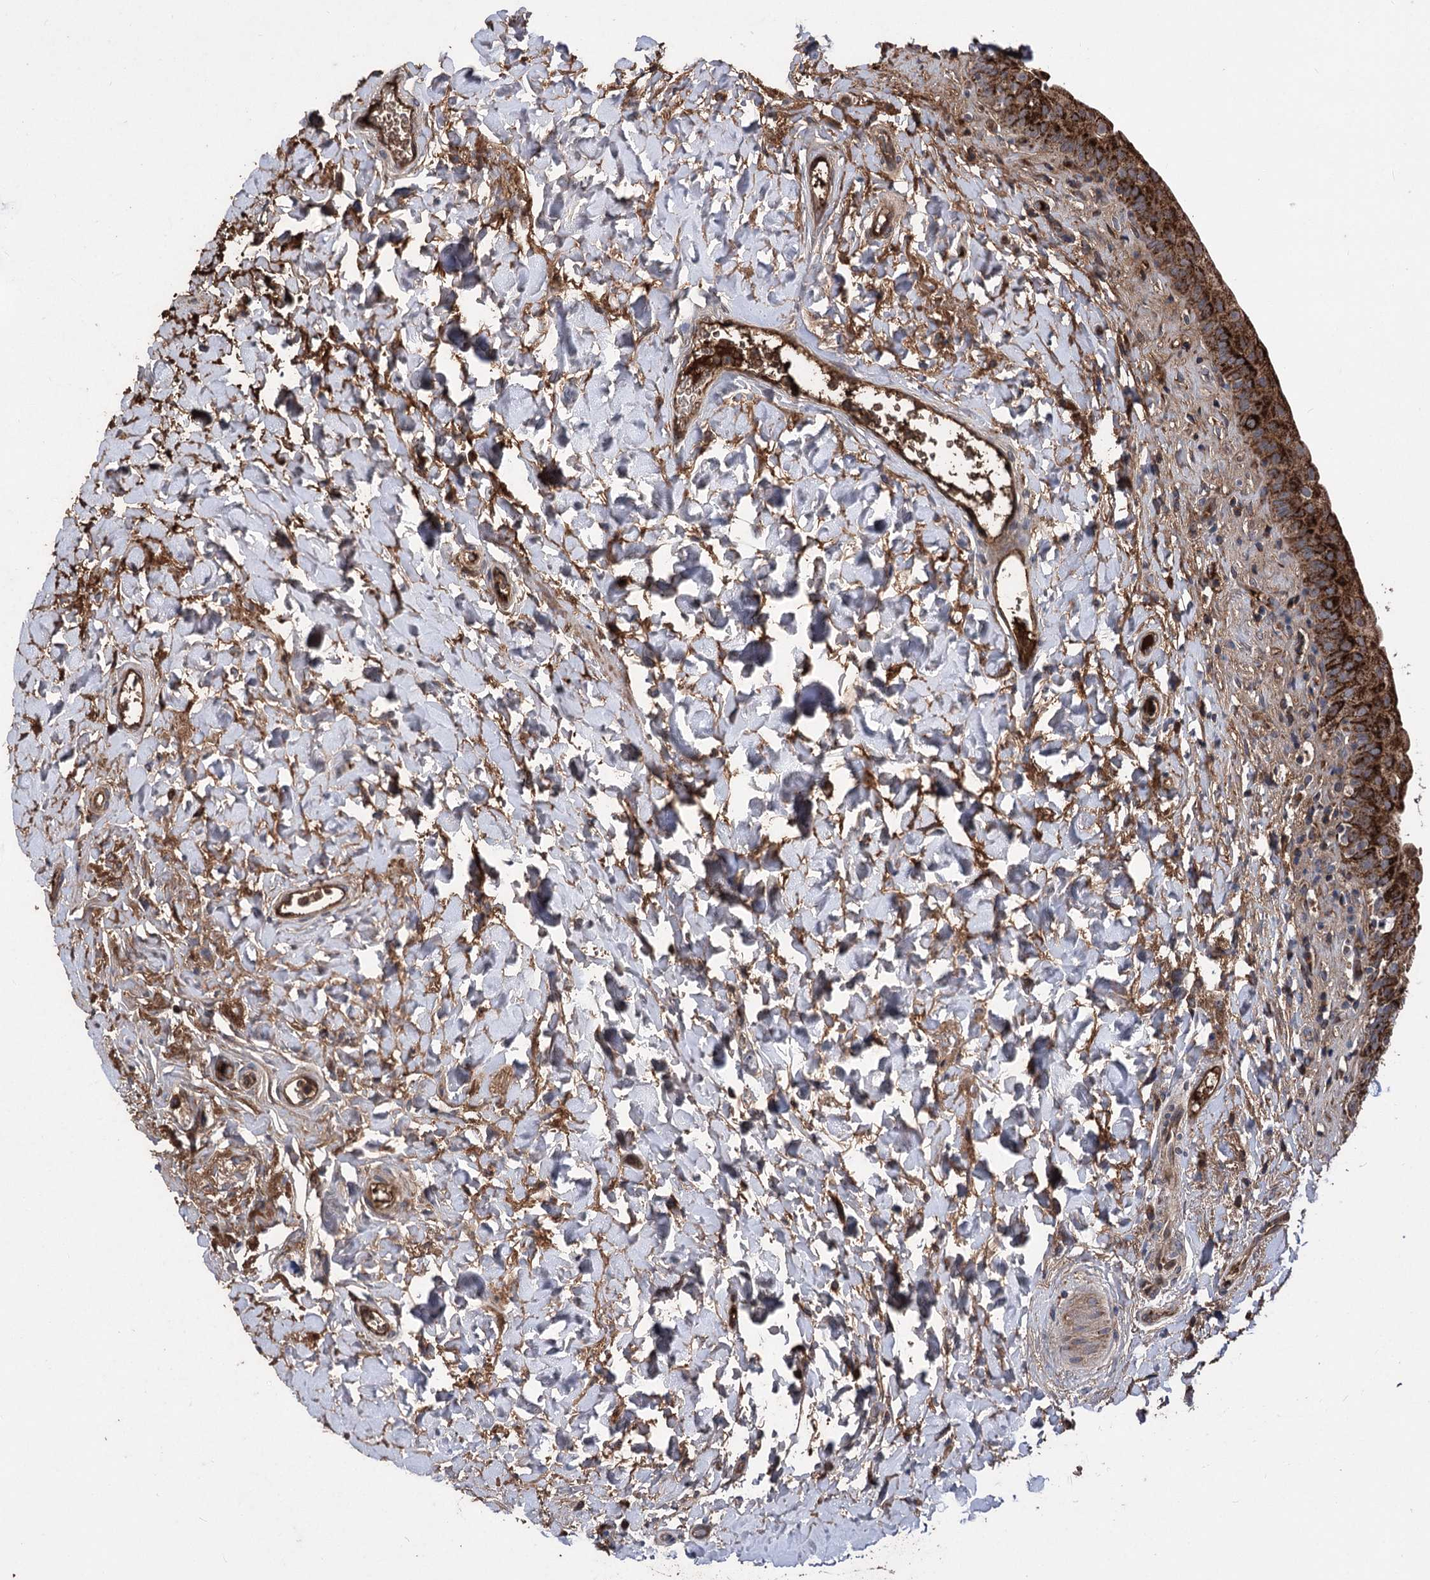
{"staining": {"intensity": "strong", "quantity": ">75%", "location": "cytoplasmic/membranous"}, "tissue": "urinary bladder", "cell_type": "Urothelial cells", "image_type": "normal", "snomed": [{"axis": "morphology", "description": "Normal tissue, NOS"}, {"axis": "topography", "description": "Urinary bladder"}], "caption": "This is a histology image of immunohistochemistry staining of normal urinary bladder, which shows strong positivity in the cytoplasmic/membranous of urothelial cells.", "gene": "RASSF3", "patient": {"sex": "male", "age": 83}}